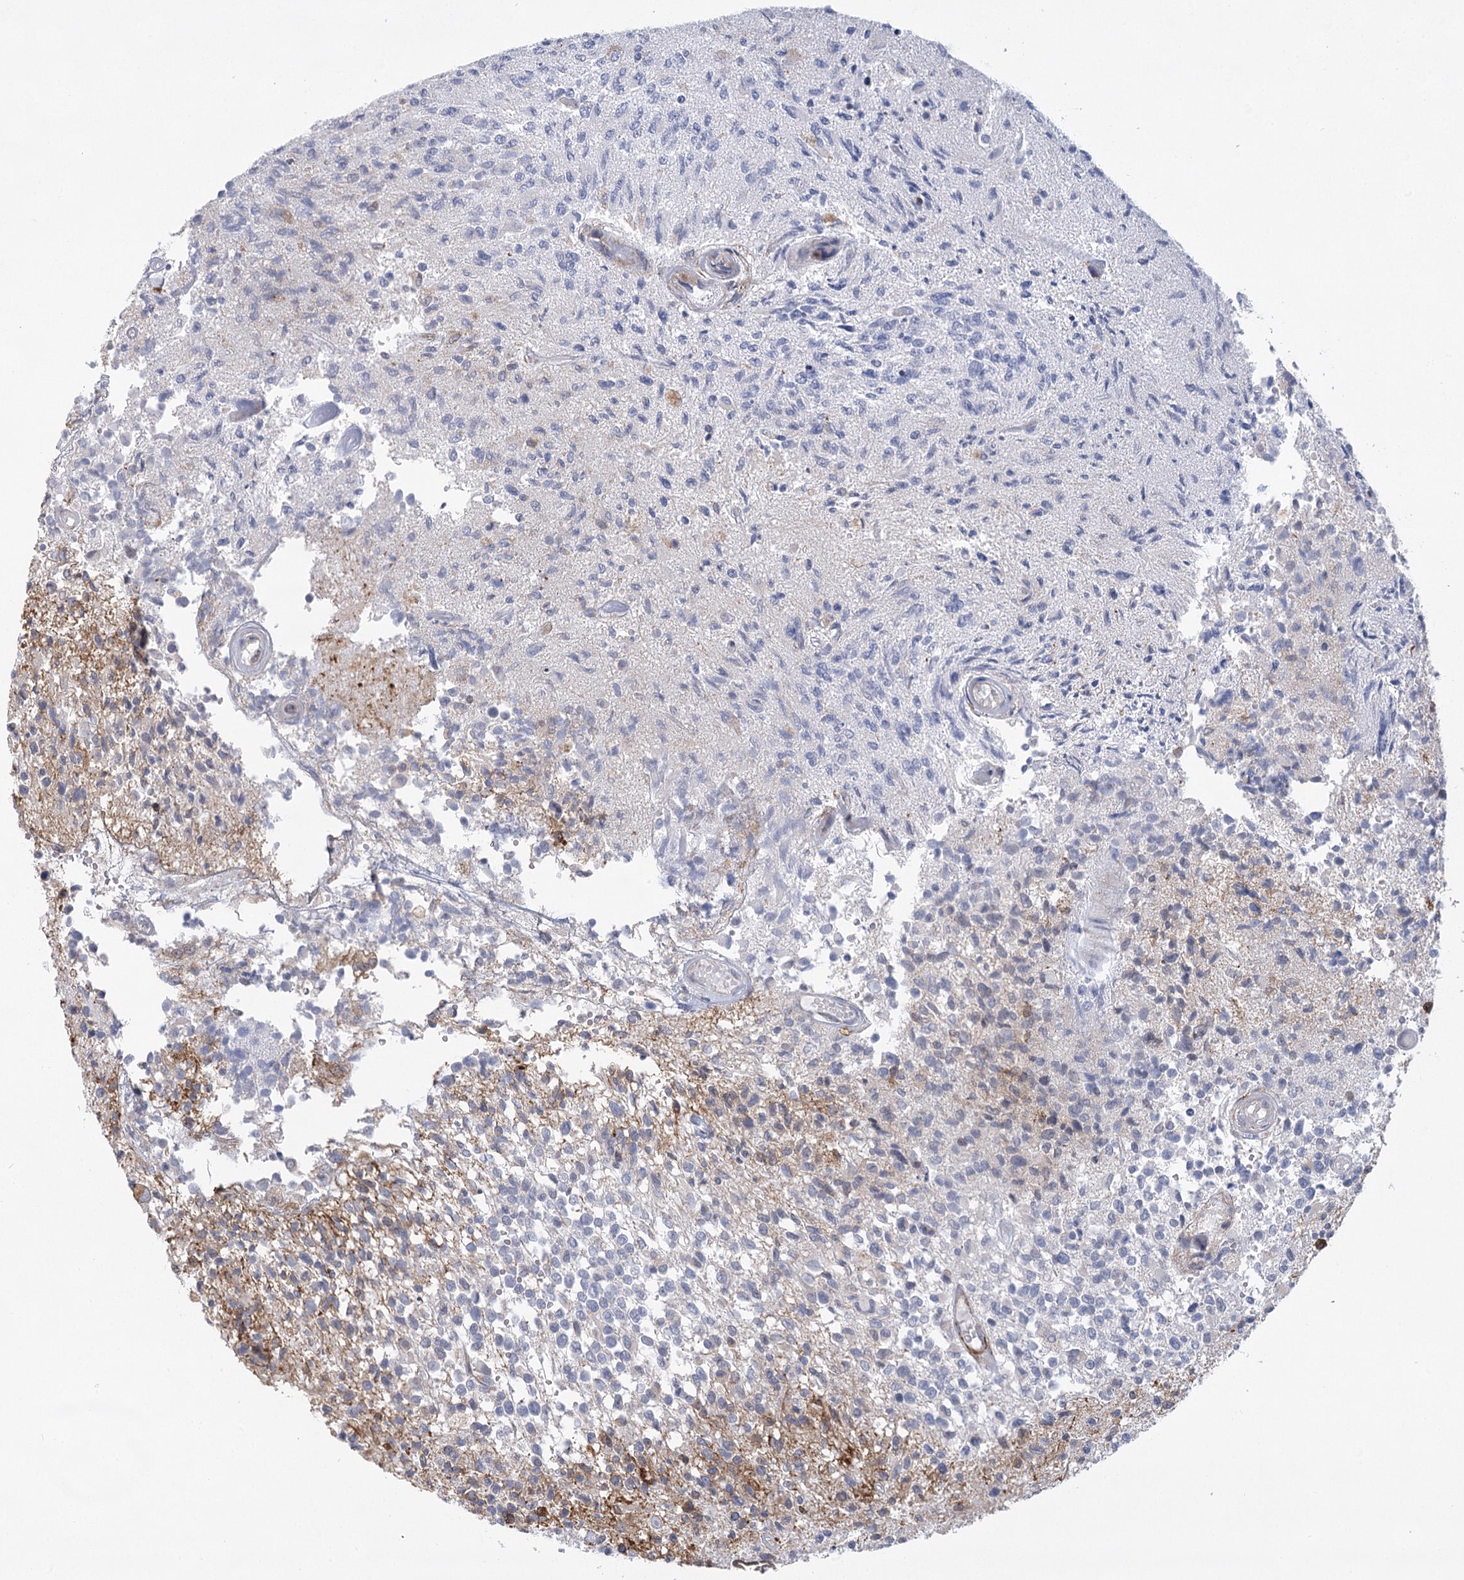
{"staining": {"intensity": "negative", "quantity": "none", "location": "none"}, "tissue": "glioma", "cell_type": "Tumor cells", "image_type": "cancer", "snomed": [{"axis": "morphology", "description": "Glioma, malignant, High grade"}, {"axis": "morphology", "description": "Glioblastoma, NOS"}, {"axis": "topography", "description": "Brain"}], "caption": "DAB (3,3'-diaminobenzidine) immunohistochemical staining of high-grade glioma (malignant) demonstrates no significant staining in tumor cells. (Brightfield microscopy of DAB (3,3'-diaminobenzidine) IHC at high magnification).", "gene": "NCKAP5", "patient": {"sex": "male", "age": 60}}